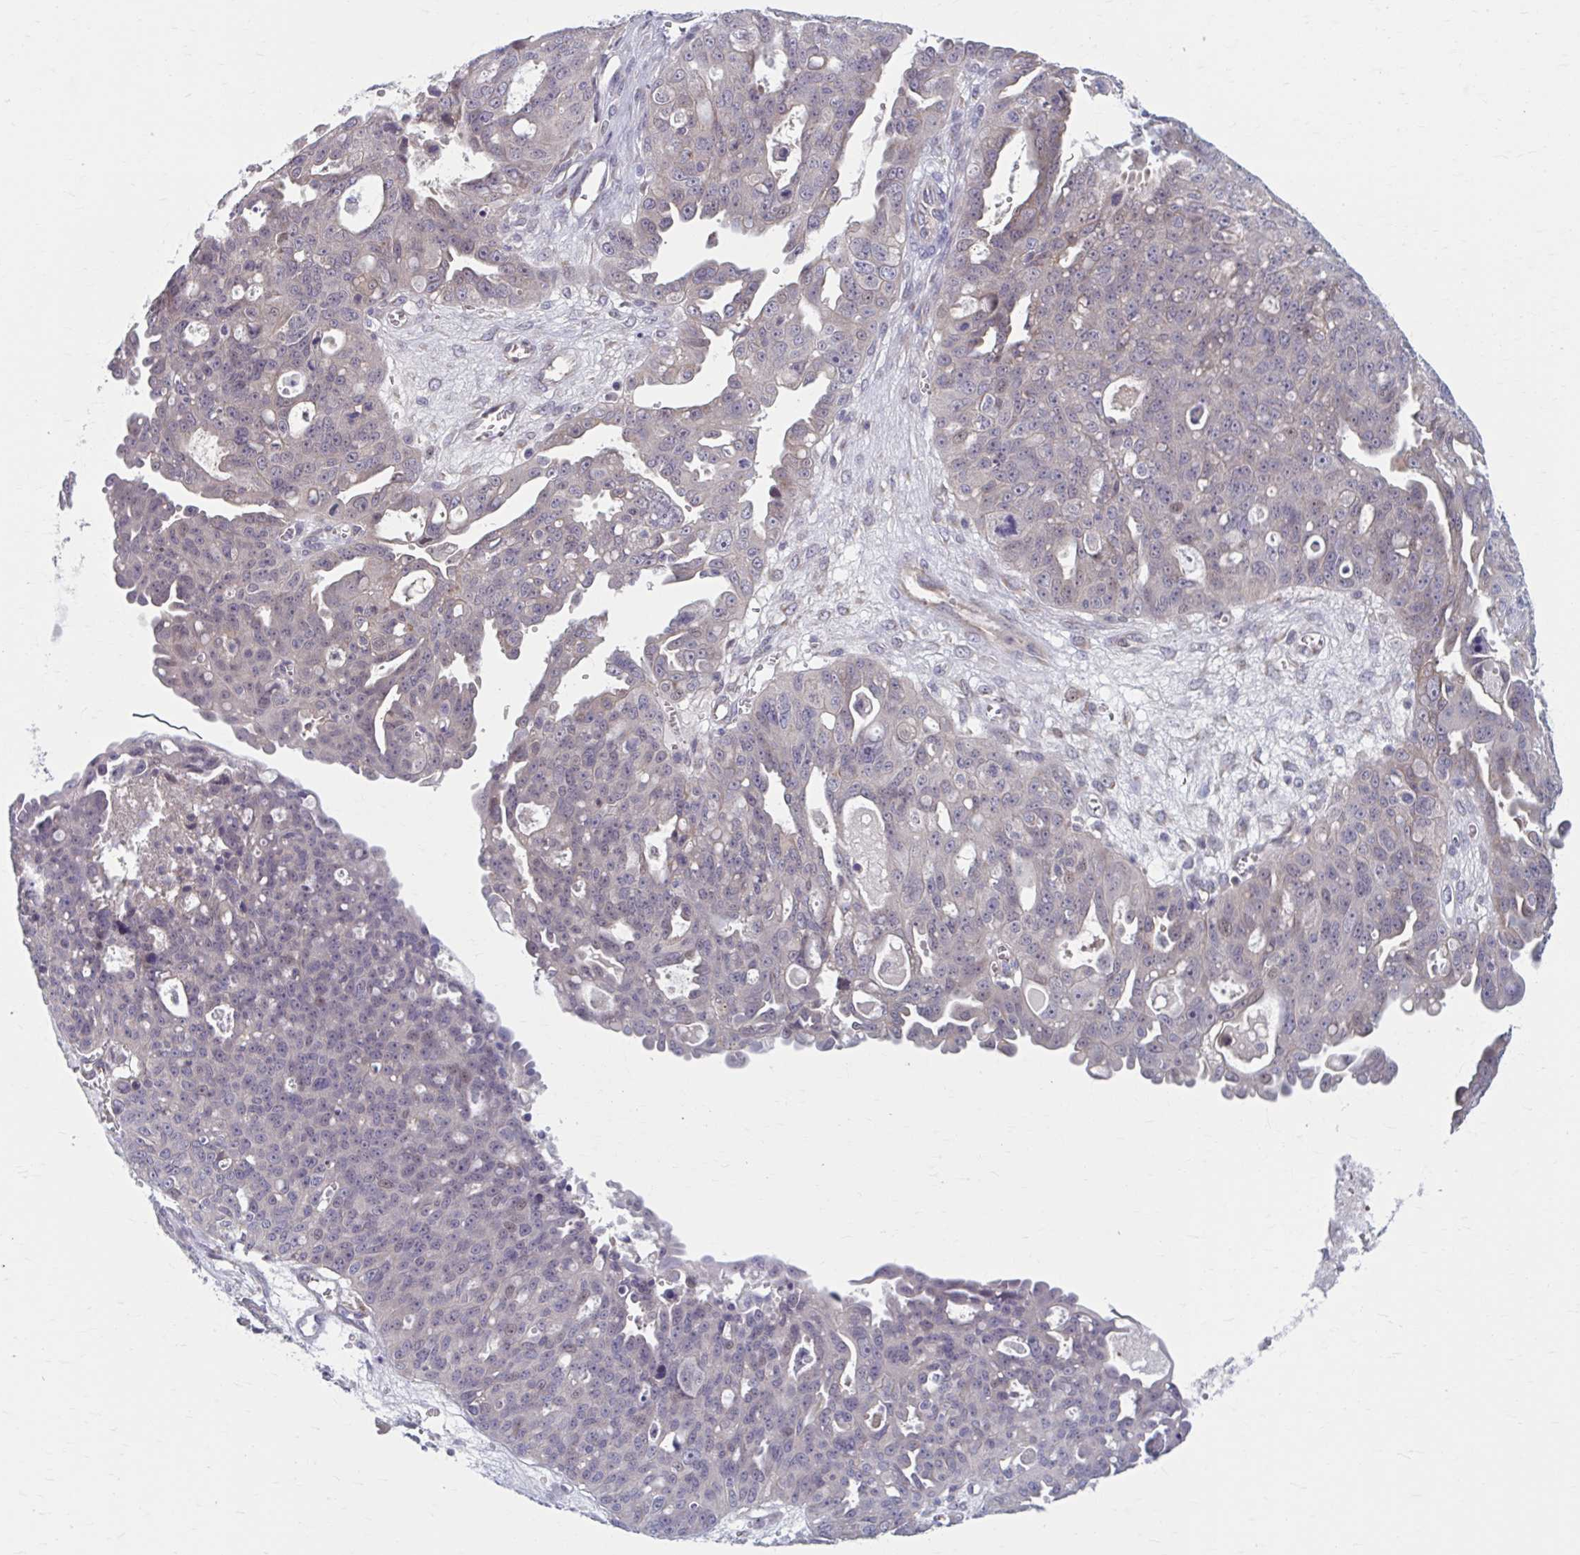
{"staining": {"intensity": "weak", "quantity": "25%-75%", "location": "cytoplasmic/membranous,nuclear"}, "tissue": "ovarian cancer", "cell_type": "Tumor cells", "image_type": "cancer", "snomed": [{"axis": "morphology", "description": "Carcinoma, endometroid"}, {"axis": "topography", "description": "Ovary"}], "caption": "A micrograph showing weak cytoplasmic/membranous and nuclear staining in approximately 25%-75% of tumor cells in endometroid carcinoma (ovarian), as visualized by brown immunohistochemical staining.", "gene": "CHST3", "patient": {"sex": "female", "age": 70}}